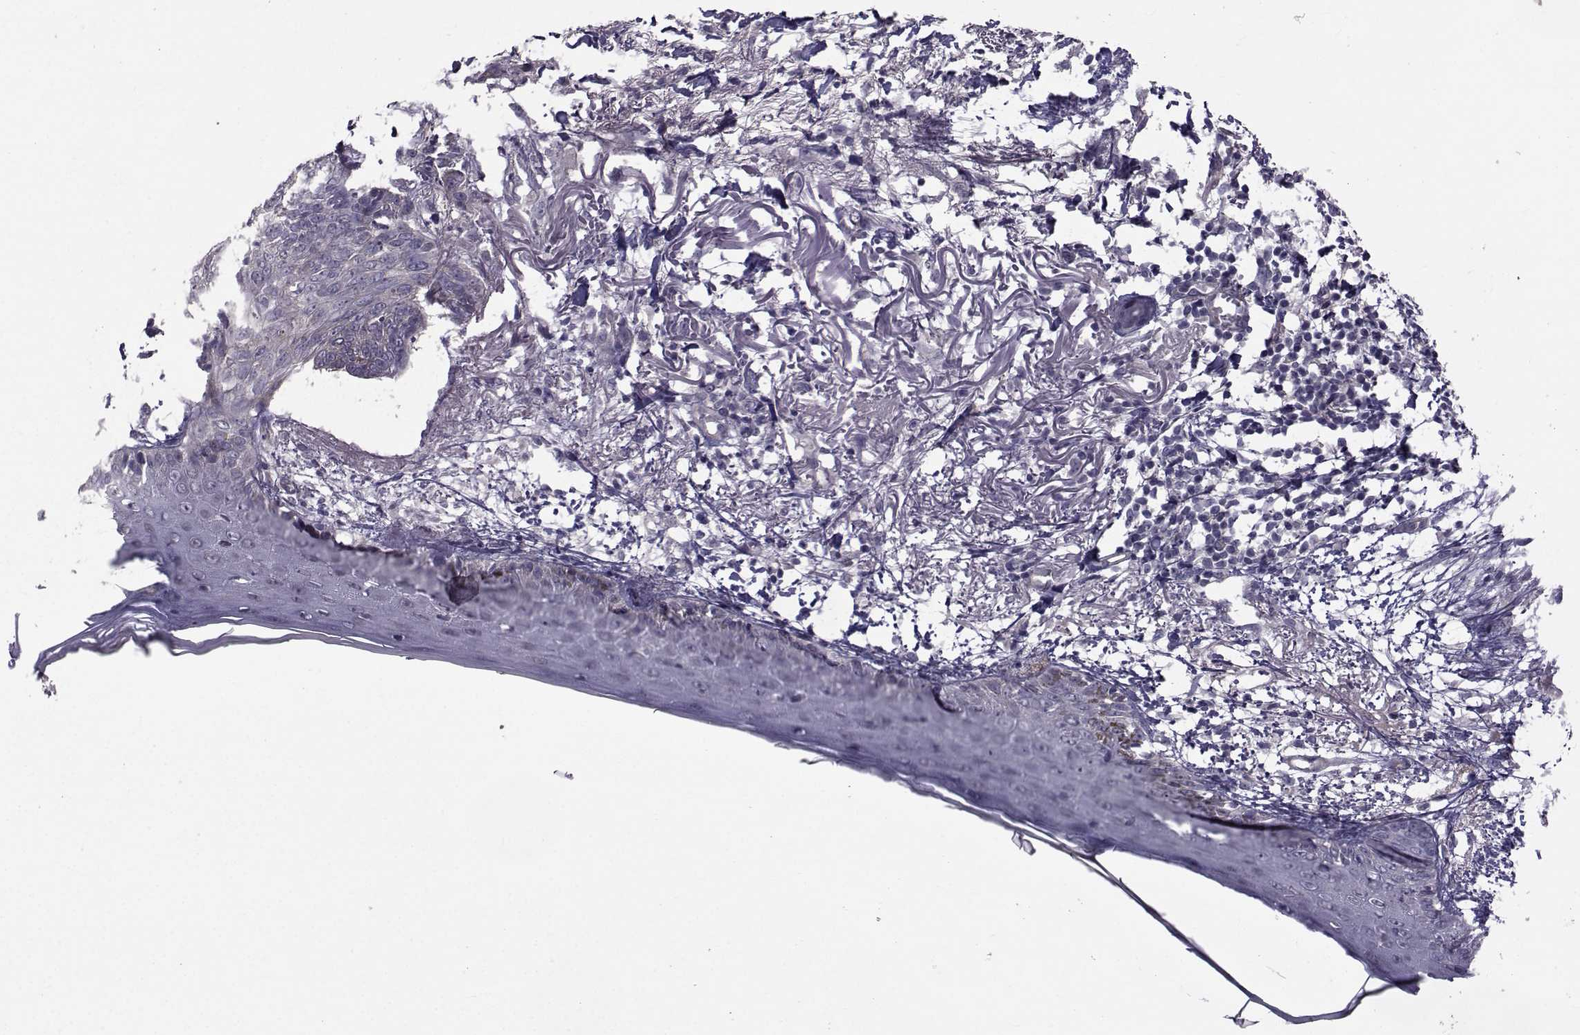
{"staining": {"intensity": "negative", "quantity": "none", "location": "none"}, "tissue": "skin cancer", "cell_type": "Tumor cells", "image_type": "cancer", "snomed": [{"axis": "morphology", "description": "Normal tissue, NOS"}, {"axis": "morphology", "description": "Basal cell carcinoma"}, {"axis": "topography", "description": "Skin"}], "caption": "DAB (3,3'-diaminobenzidine) immunohistochemical staining of human skin basal cell carcinoma shows no significant expression in tumor cells. The staining was performed using DAB to visualize the protein expression in brown, while the nuclei were stained in blue with hematoxylin (Magnification: 20x).", "gene": "CFAP74", "patient": {"sex": "male", "age": 84}}